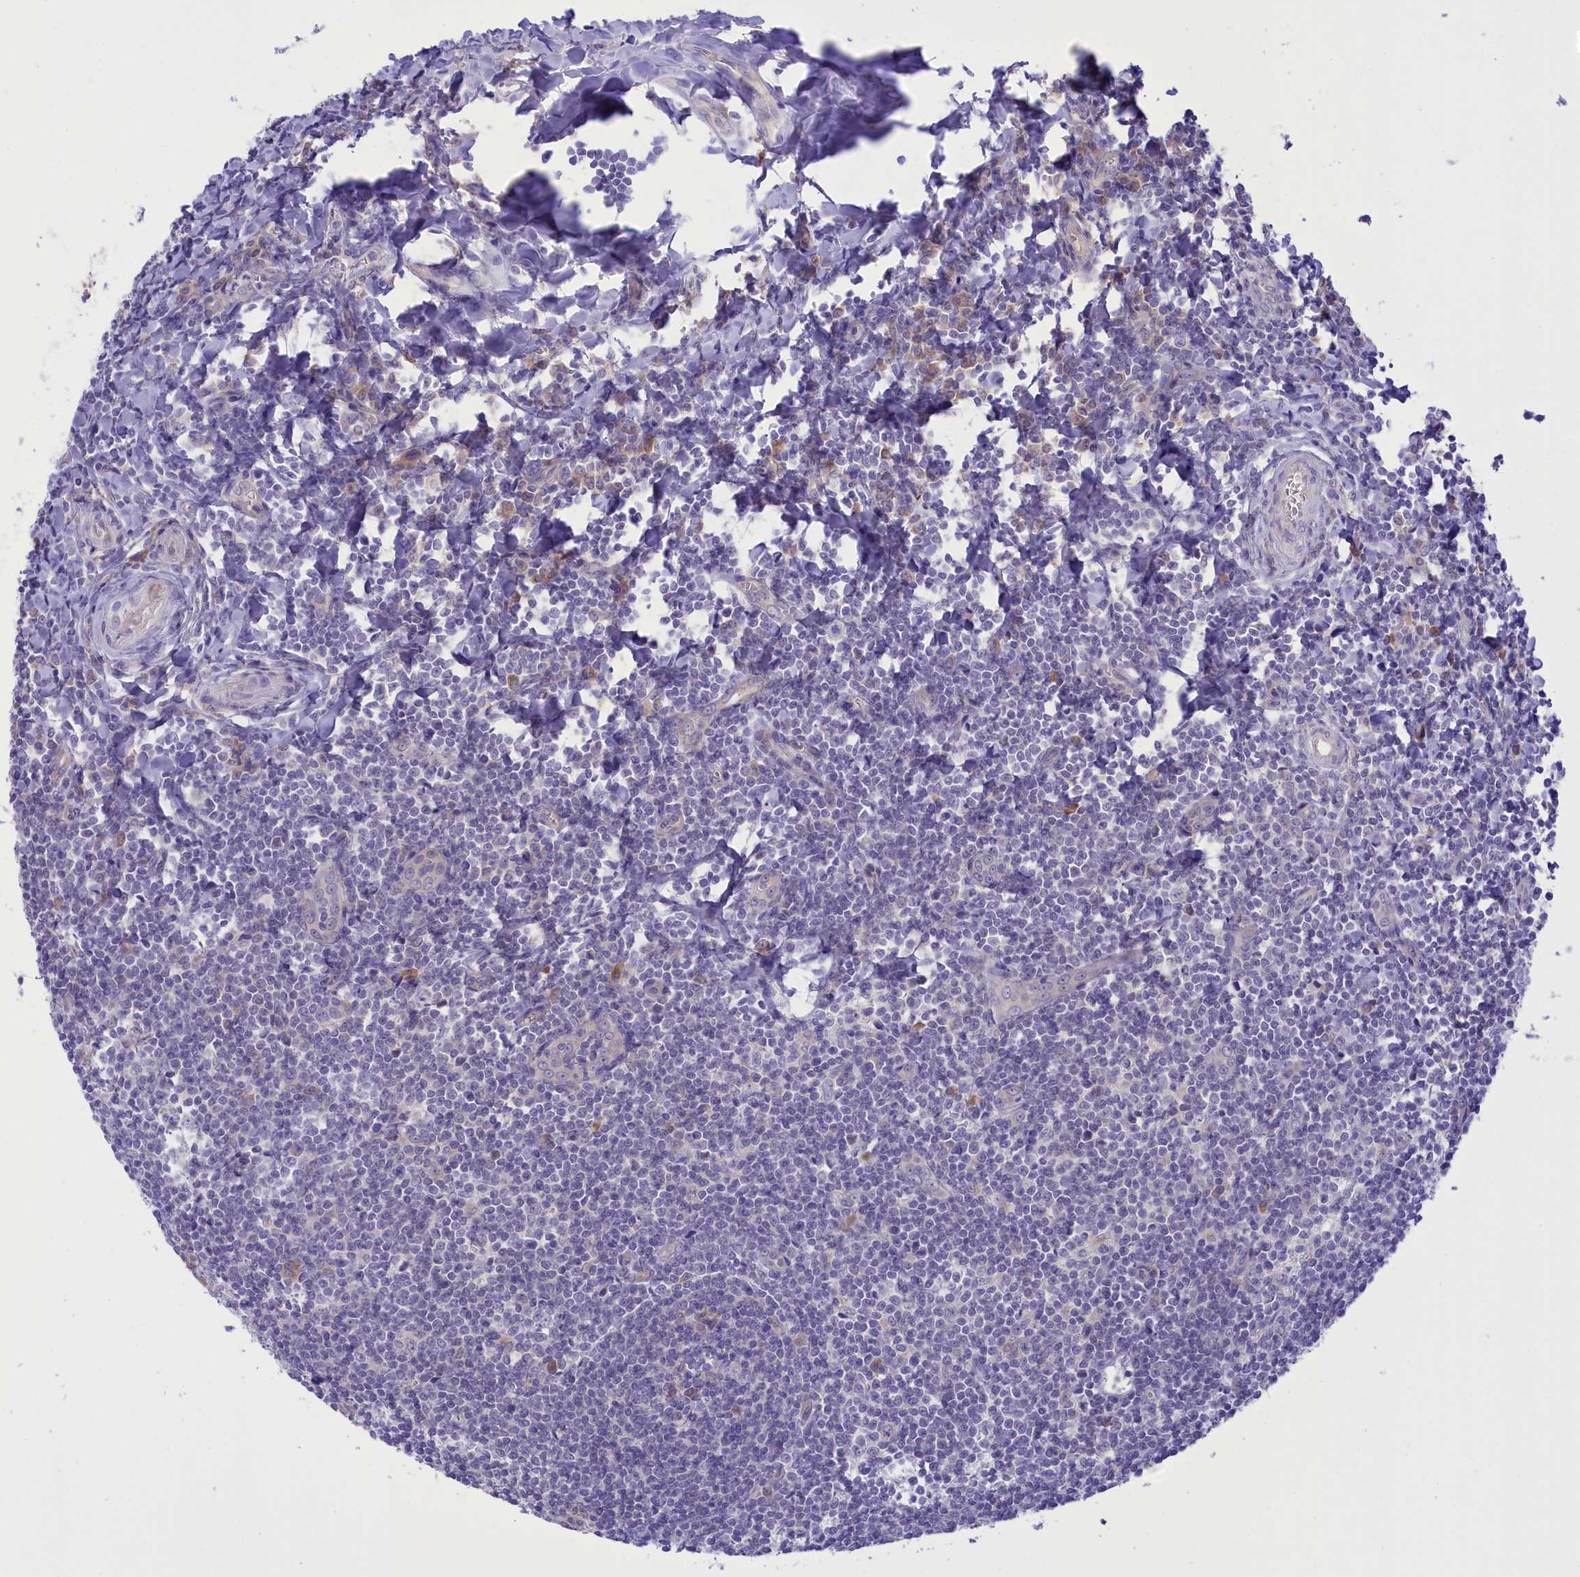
{"staining": {"intensity": "negative", "quantity": "none", "location": "none"}, "tissue": "tonsil", "cell_type": "Germinal center cells", "image_type": "normal", "snomed": [{"axis": "morphology", "description": "Normal tissue, NOS"}, {"axis": "topography", "description": "Tonsil"}], "caption": "High magnification brightfield microscopy of normal tonsil stained with DAB (3,3'-diaminobenzidine) (brown) and counterstained with hematoxylin (blue): germinal center cells show no significant expression.", "gene": "DCAF16", "patient": {"sex": "male", "age": 27}}